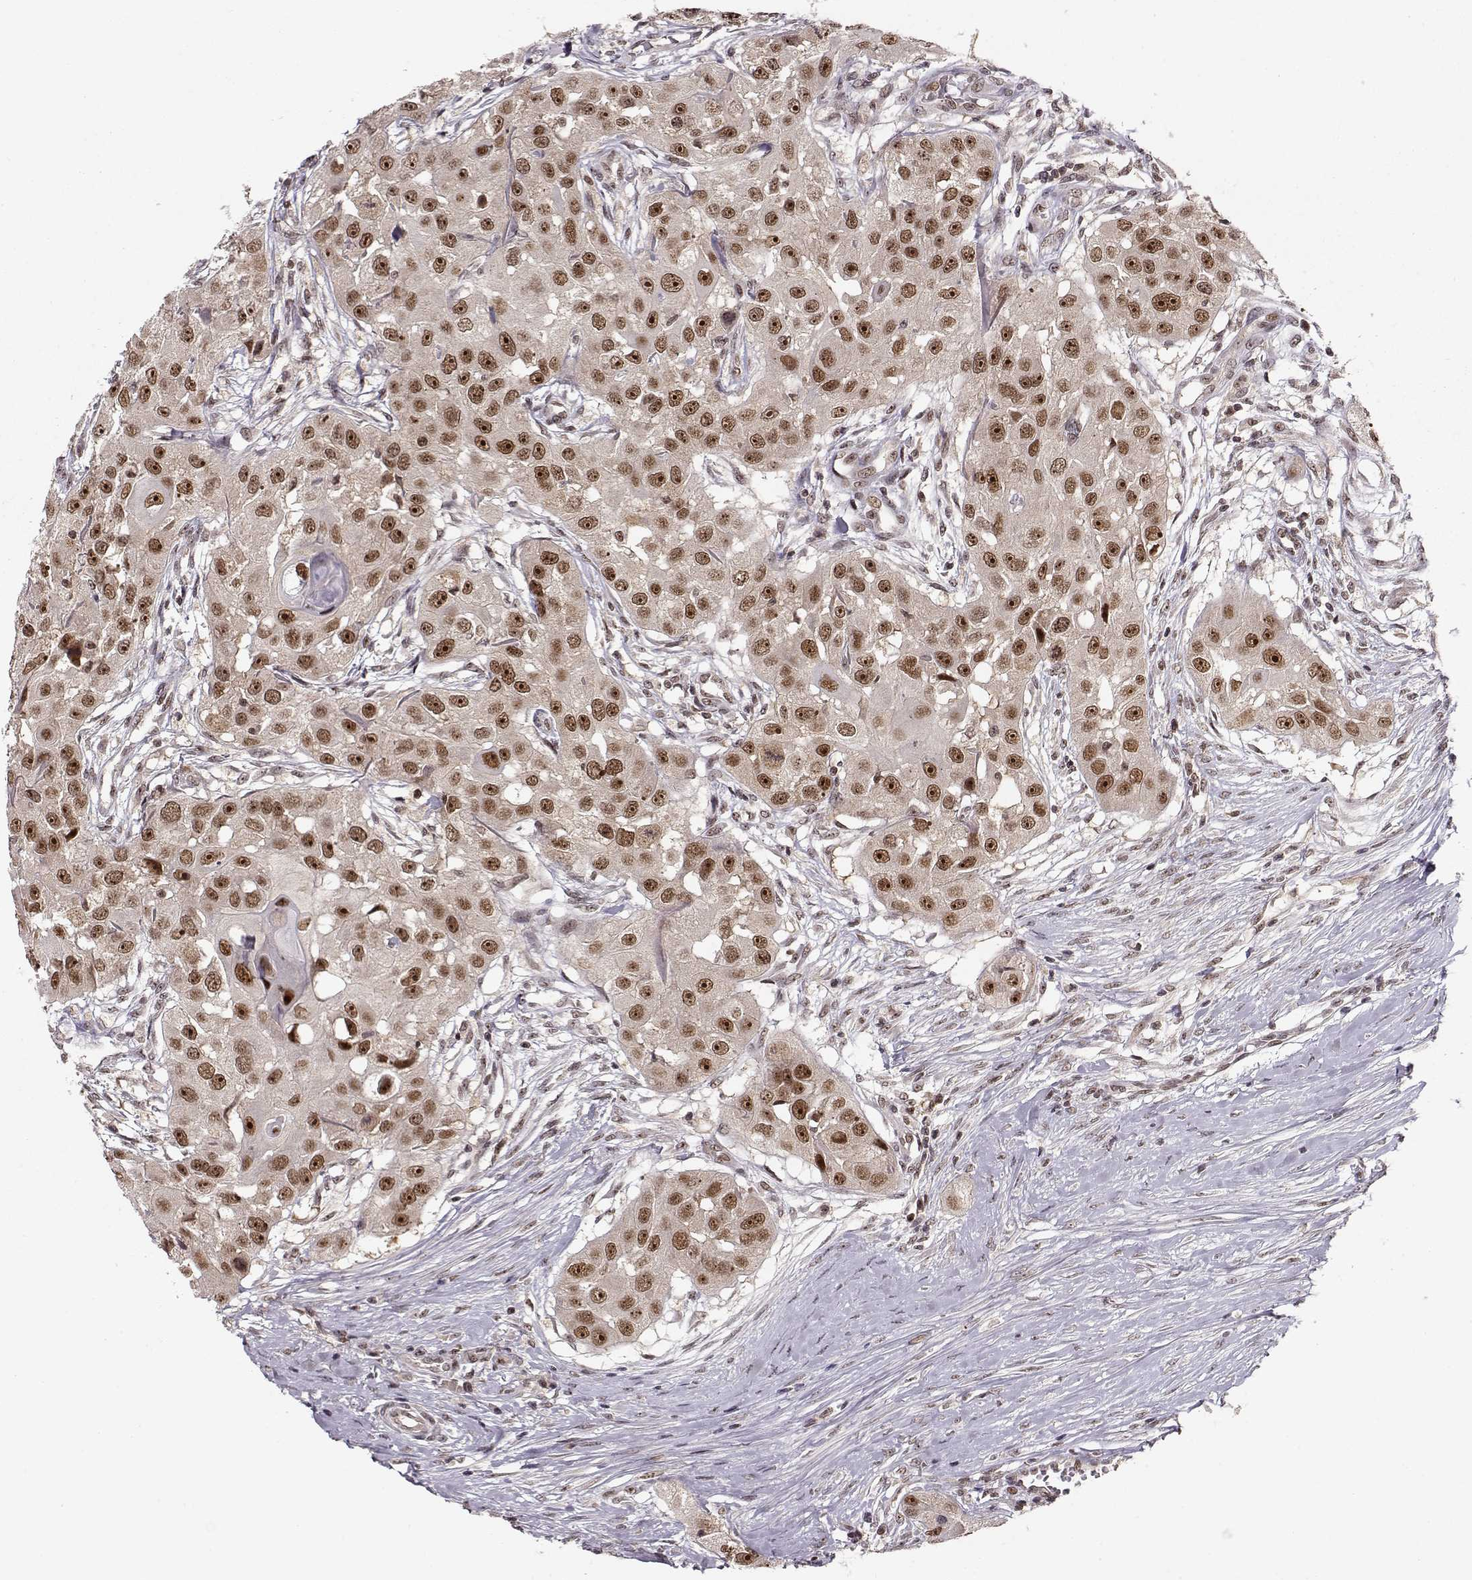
{"staining": {"intensity": "strong", "quantity": ">75%", "location": "nuclear"}, "tissue": "head and neck cancer", "cell_type": "Tumor cells", "image_type": "cancer", "snomed": [{"axis": "morphology", "description": "Squamous cell carcinoma, NOS"}, {"axis": "topography", "description": "Head-Neck"}], "caption": "Tumor cells display strong nuclear expression in about >75% of cells in head and neck cancer (squamous cell carcinoma).", "gene": "CSNK2A1", "patient": {"sex": "male", "age": 51}}